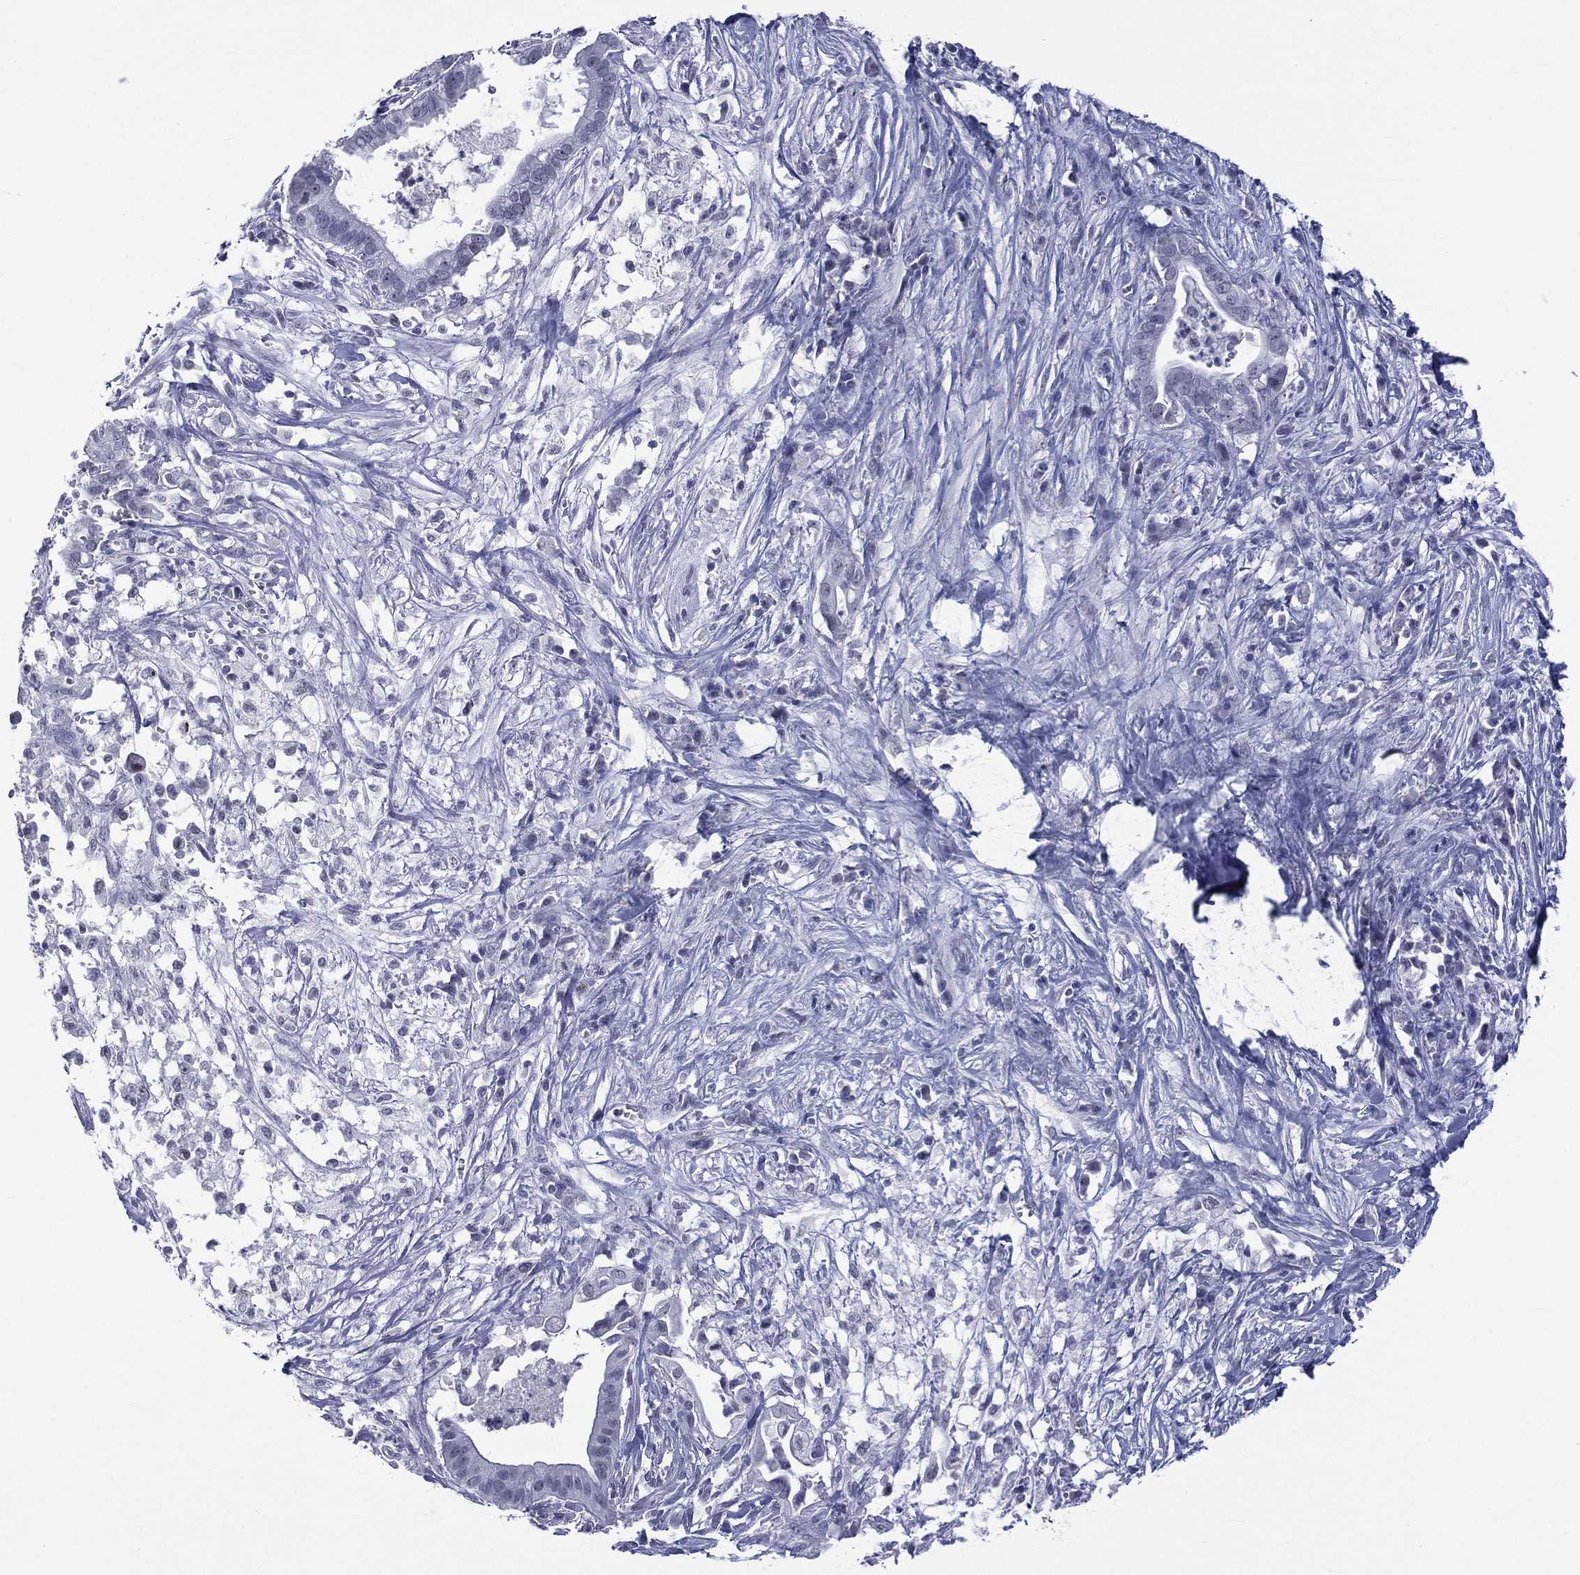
{"staining": {"intensity": "negative", "quantity": "none", "location": "none"}, "tissue": "pancreatic cancer", "cell_type": "Tumor cells", "image_type": "cancer", "snomed": [{"axis": "morphology", "description": "Adenocarcinoma, NOS"}, {"axis": "topography", "description": "Pancreas"}], "caption": "Immunohistochemical staining of human pancreatic cancer (adenocarcinoma) reveals no significant staining in tumor cells.", "gene": "SSX1", "patient": {"sex": "male", "age": 61}}